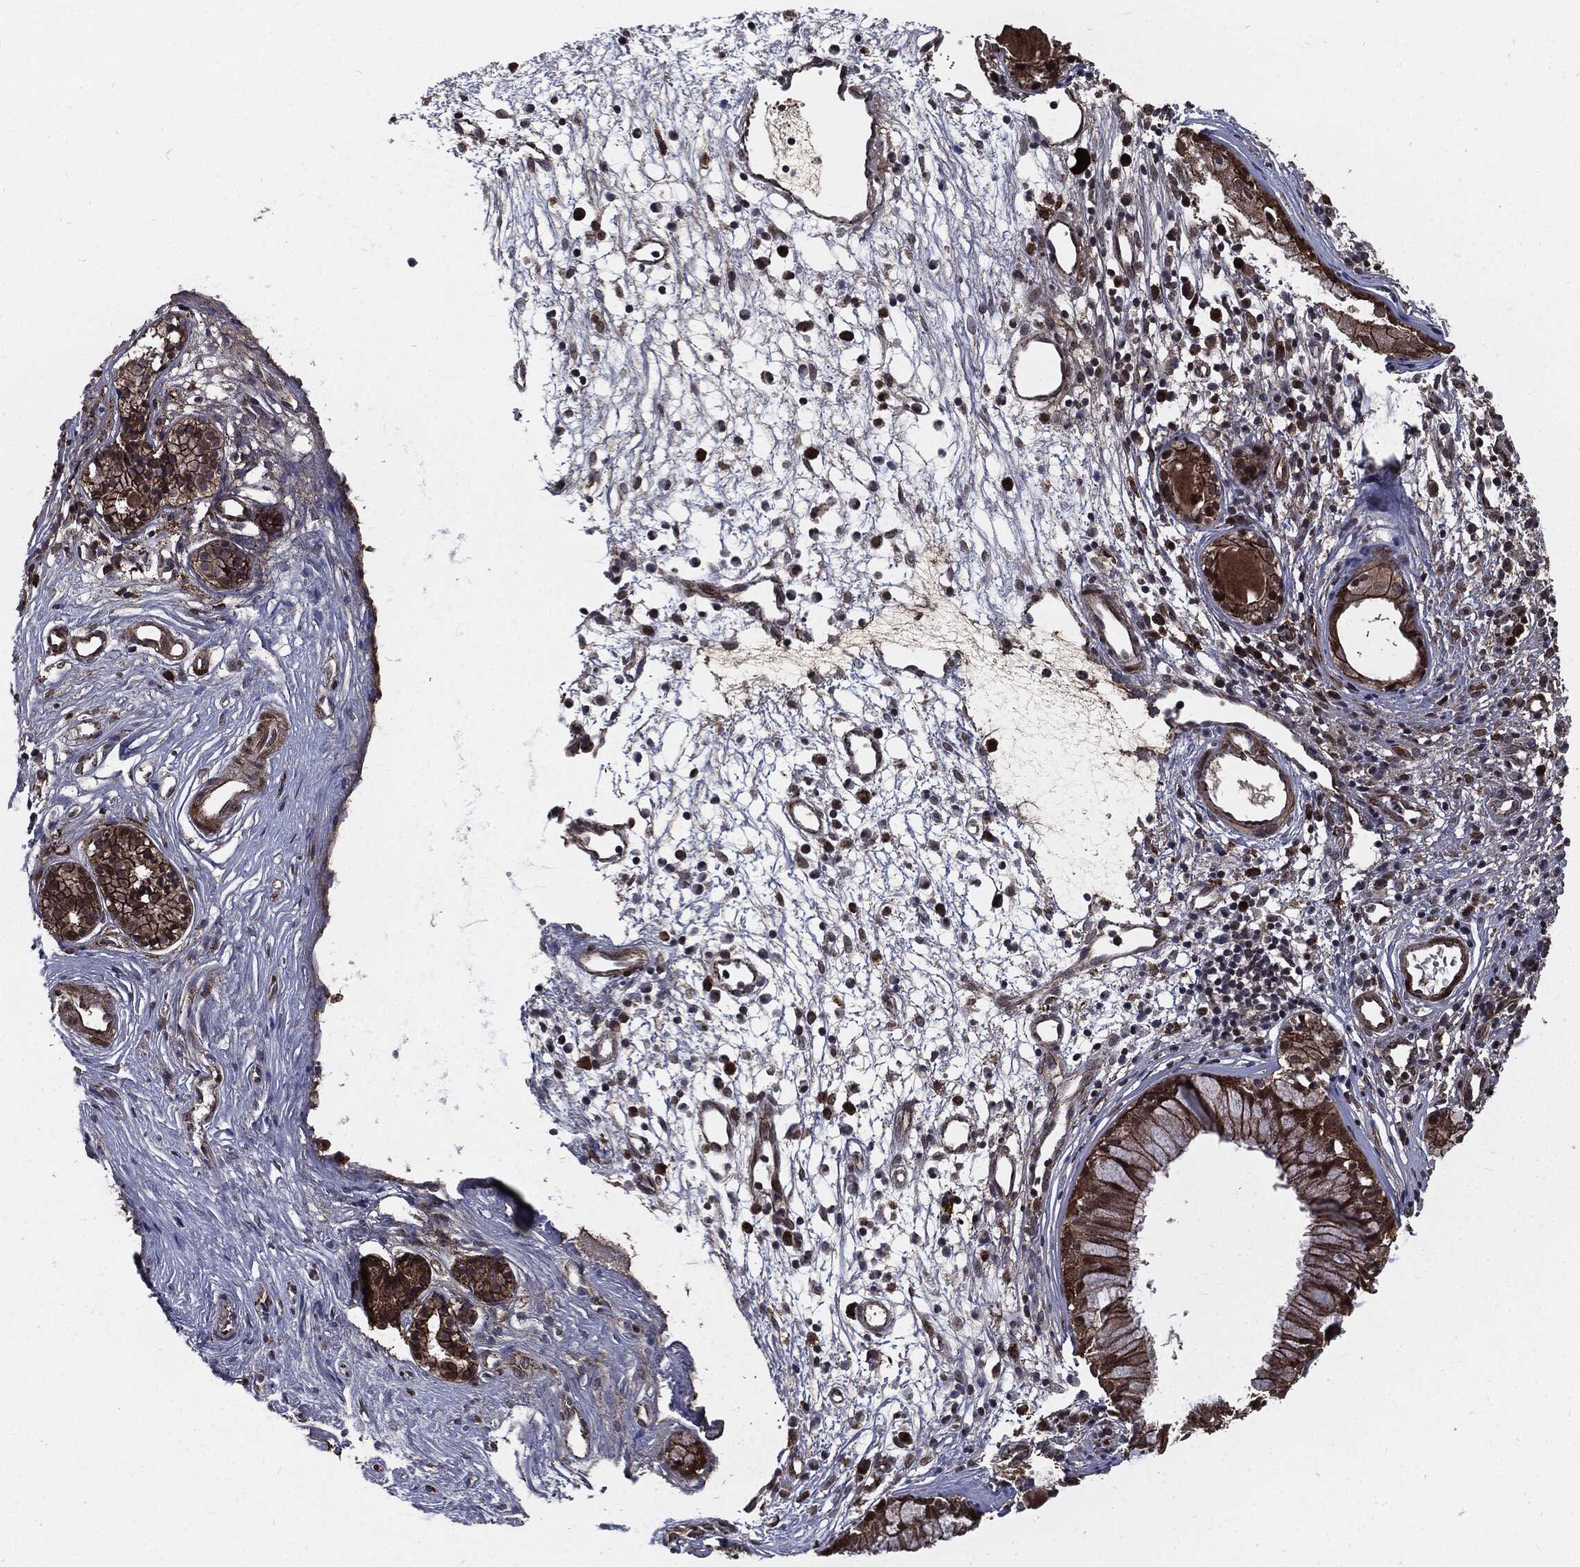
{"staining": {"intensity": "strong", "quantity": ">75%", "location": "cytoplasmic/membranous"}, "tissue": "nasopharynx", "cell_type": "Respiratory epithelial cells", "image_type": "normal", "snomed": [{"axis": "morphology", "description": "Normal tissue, NOS"}, {"axis": "topography", "description": "Nasopharynx"}], "caption": "A high-resolution photomicrograph shows immunohistochemistry (IHC) staining of benign nasopharynx, which displays strong cytoplasmic/membranous positivity in about >75% of respiratory epithelial cells. (Stains: DAB in brown, nuclei in blue, Microscopy: brightfield microscopy at high magnification).", "gene": "PTPA", "patient": {"sex": "male", "age": 77}}